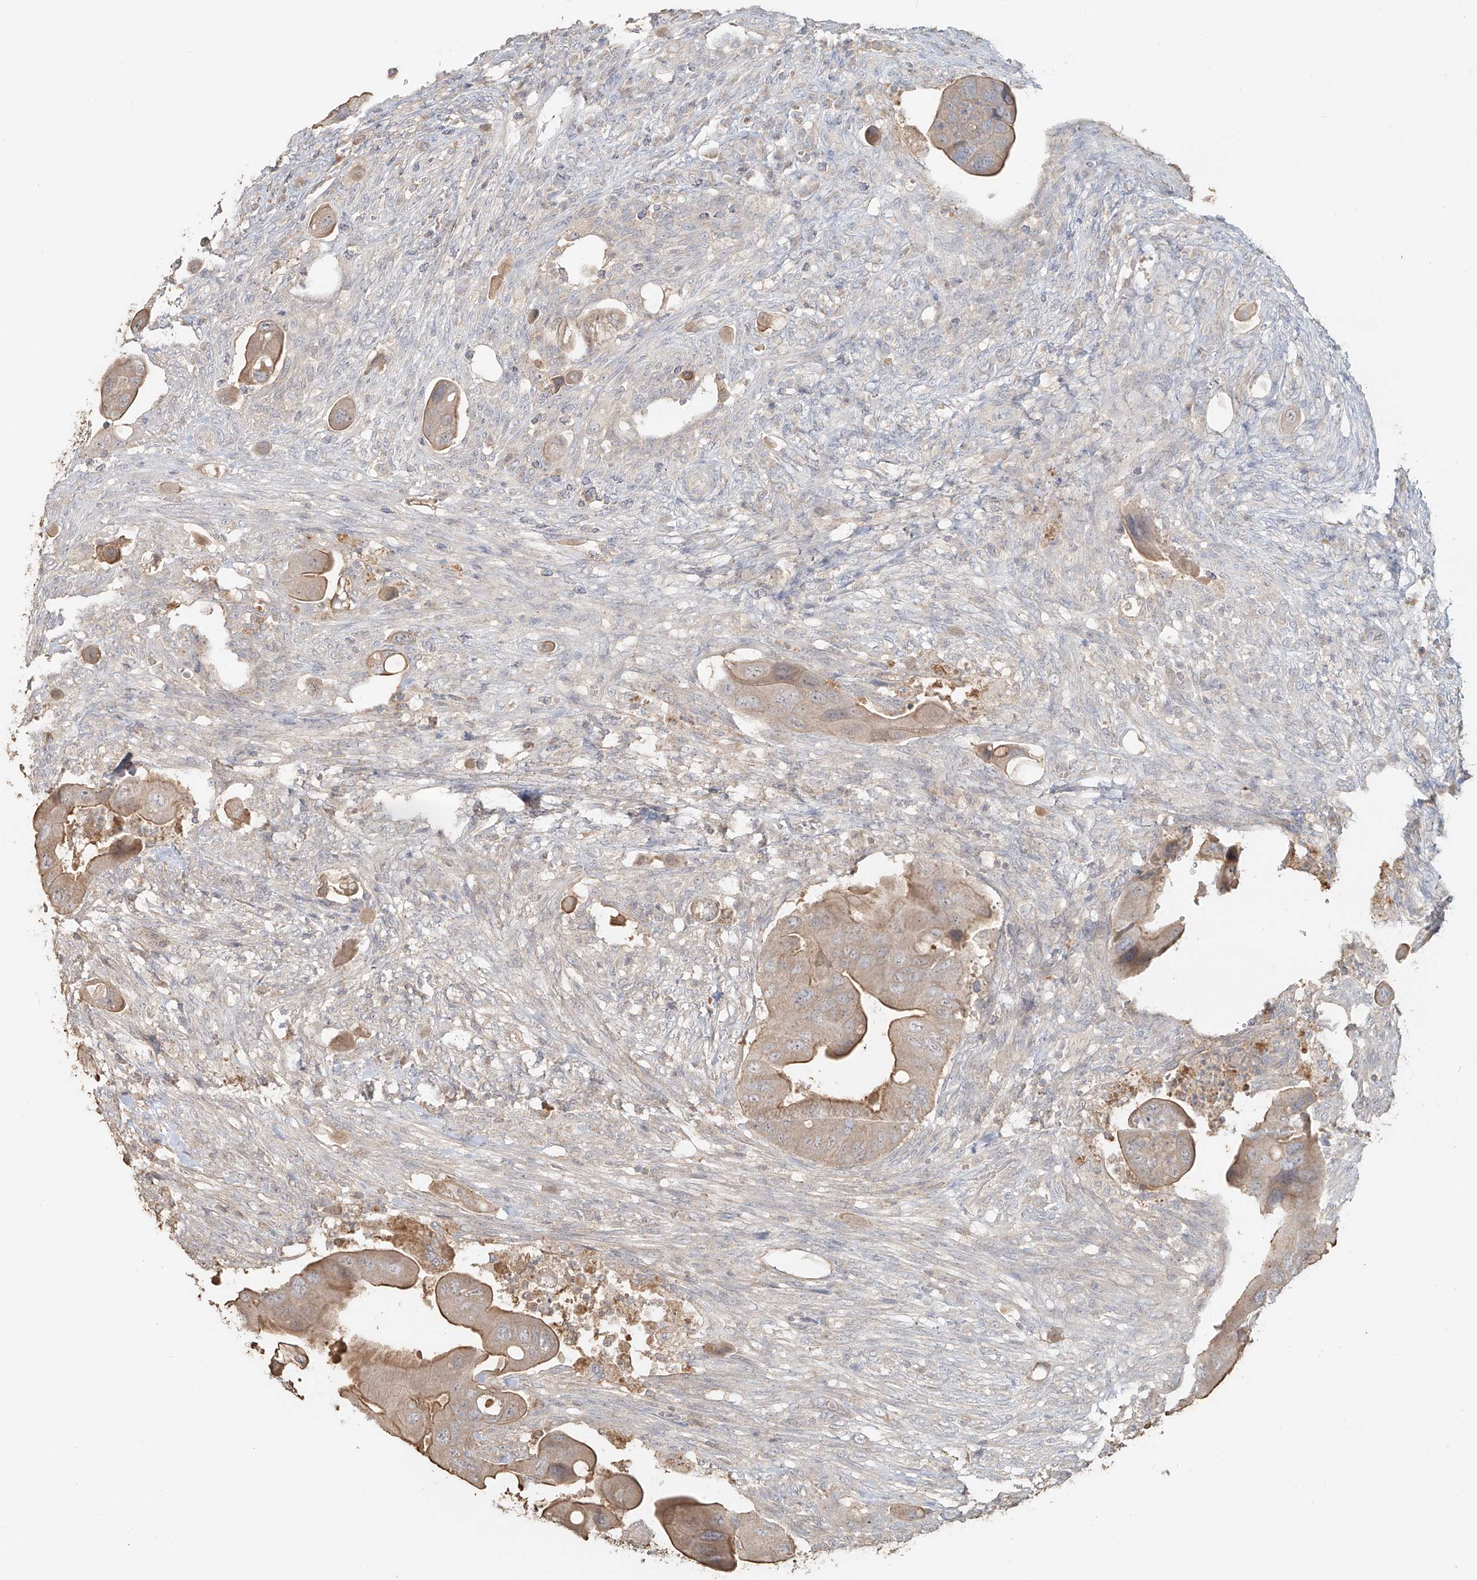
{"staining": {"intensity": "moderate", "quantity": "25%-75%", "location": "cytoplasmic/membranous"}, "tissue": "colorectal cancer", "cell_type": "Tumor cells", "image_type": "cancer", "snomed": [{"axis": "morphology", "description": "Adenocarcinoma, NOS"}, {"axis": "topography", "description": "Rectum"}], "caption": "Immunohistochemical staining of human adenocarcinoma (colorectal) displays medium levels of moderate cytoplasmic/membranous expression in about 25%-75% of tumor cells.", "gene": "NPHS1", "patient": {"sex": "female", "age": 57}}